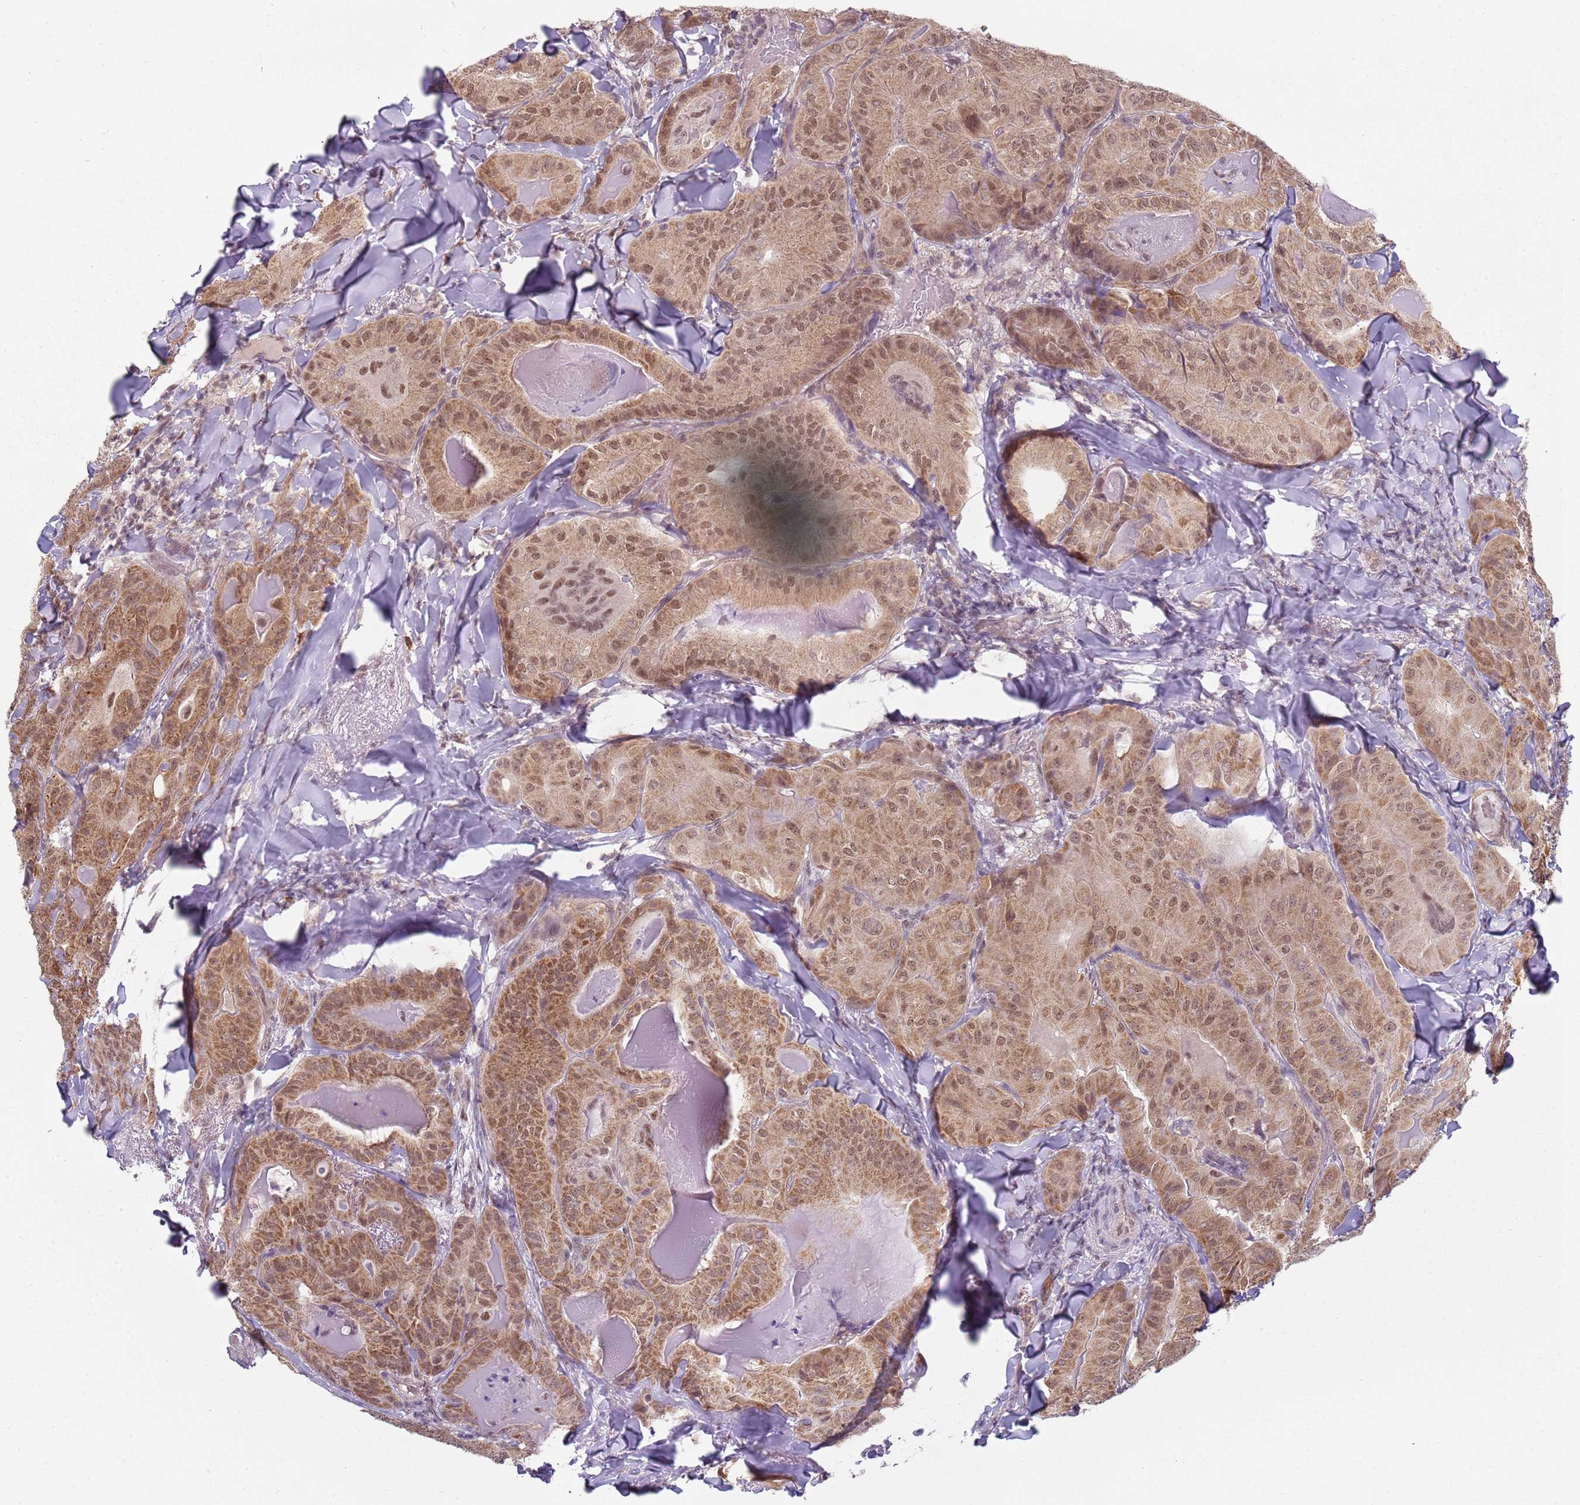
{"staining": {"intensity": "moderate", "quantity": ">75%", "location": "cytoplasmic/membranous,nuclear"}, "tissue": "thyroid cancer", "cell_type": "Tumor cells", "image_type": "cancer", "snomed": [{"axis": "morphology", "description": "Papillary adenocarcinoma, NOS"}, {"axis": "topography", "description": "Thyroid gland"}], "caption": "Immunohistochemistry (IHC) histopathology image of neoplastic tissue: human thyroid cancer stained using IHC shows medium levels of moderate protein expression localized specifically in the cytoplasmic/membranous and nuclear of tumor cells, appearing as a cytoplasmic/membranous and nuclear brown color.", "gene": "SMARCAL1", "patient": {"sex": "female", "age": 68}}